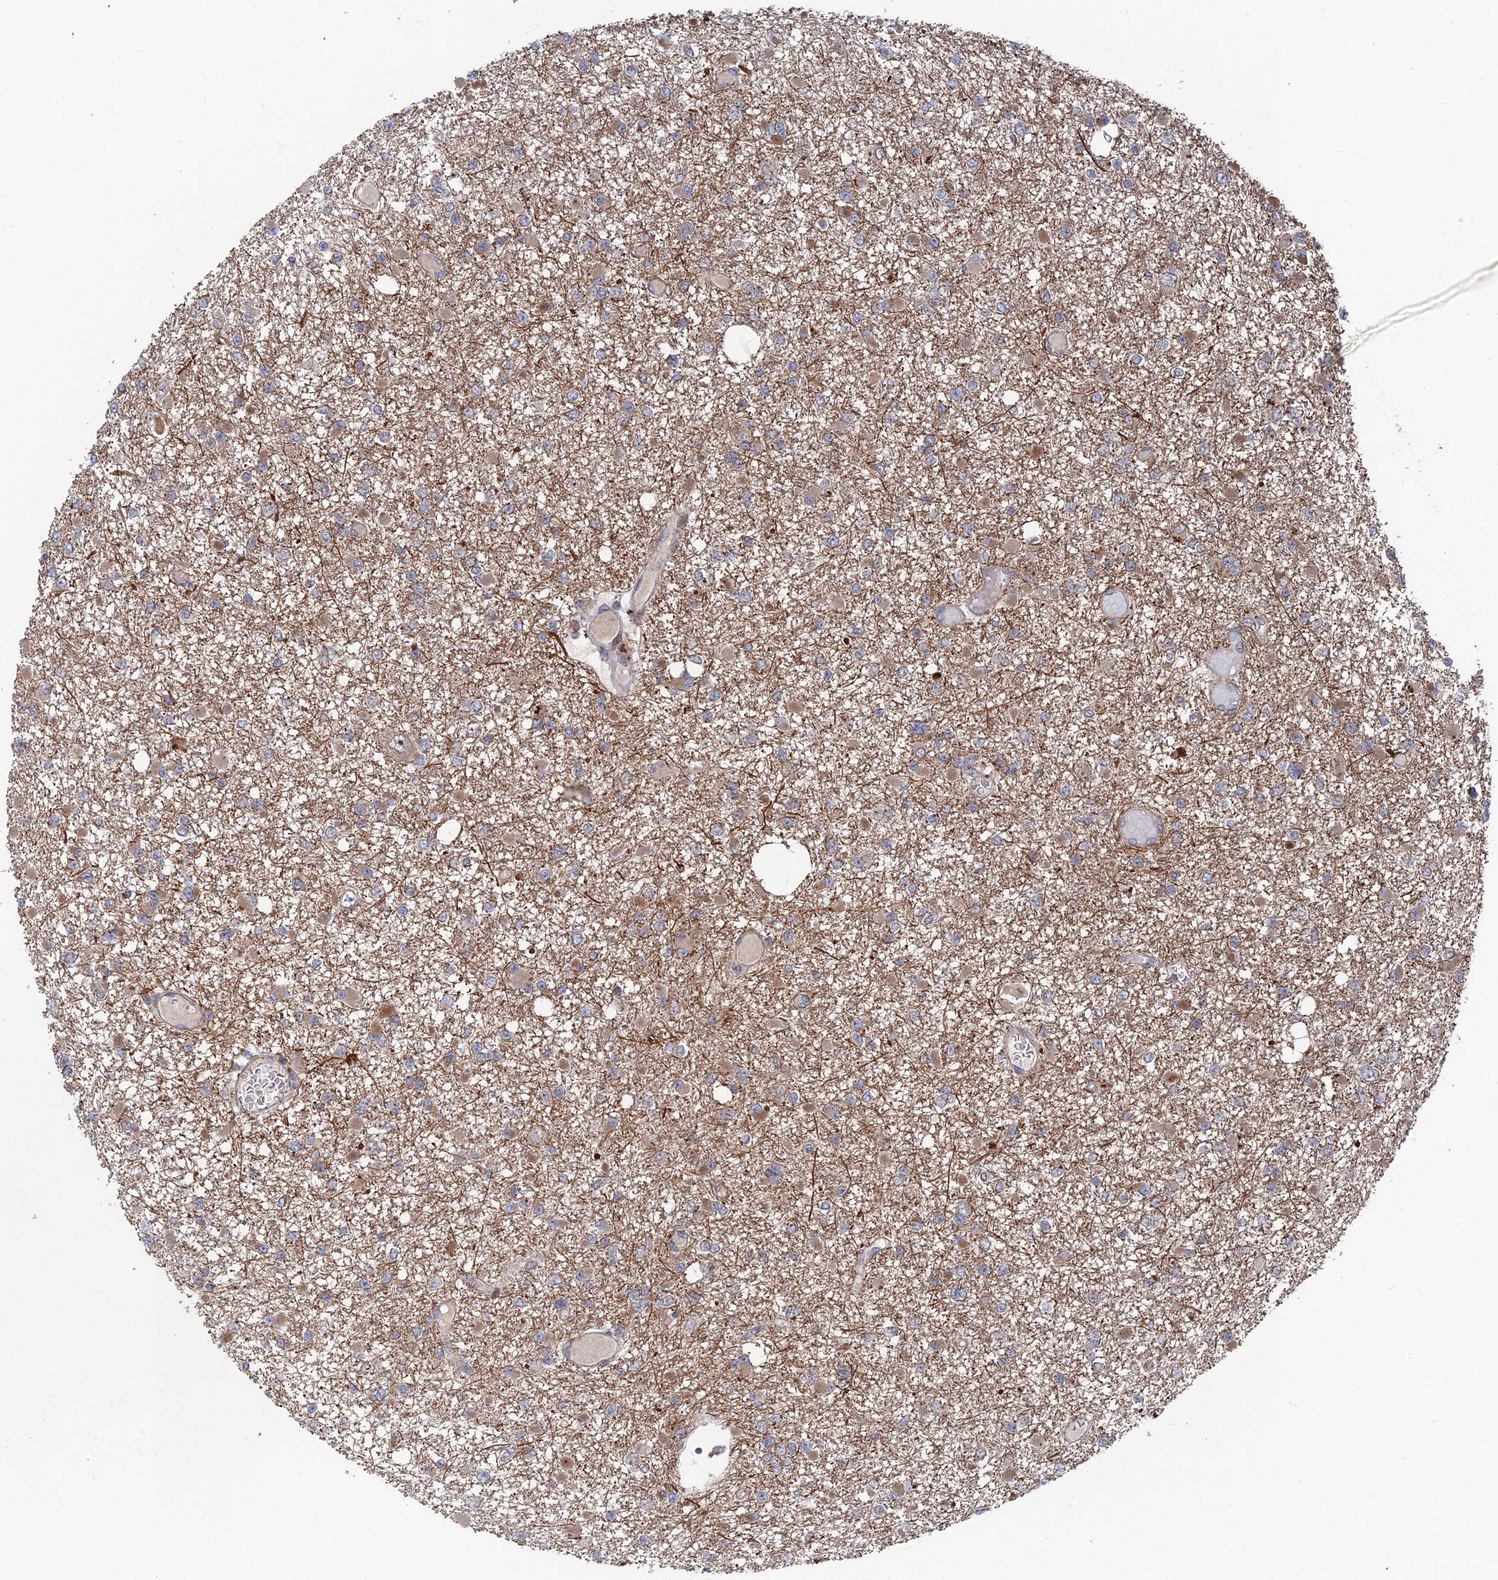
{"staining": {"intensity": "moderate", "quantity": "<25%", "location": "cytoplasmic/membranous"}, "tissue": "glioma", "cell_type": "Tumor cells", "image_type": "cancer", "snomed": [{"axis": "morphology", "description": "Glioma, malignant, Low grade"}, {"axis": "topography", "description": "Brain"}], "caption": "This micrograph shows IHC staining of glioma, with low moderate cytoplasmic/membranous expression in about <25% of tumor cells.", "gene": "GTF2IRD1", "patient": {"sex": "female", "age": 22}}